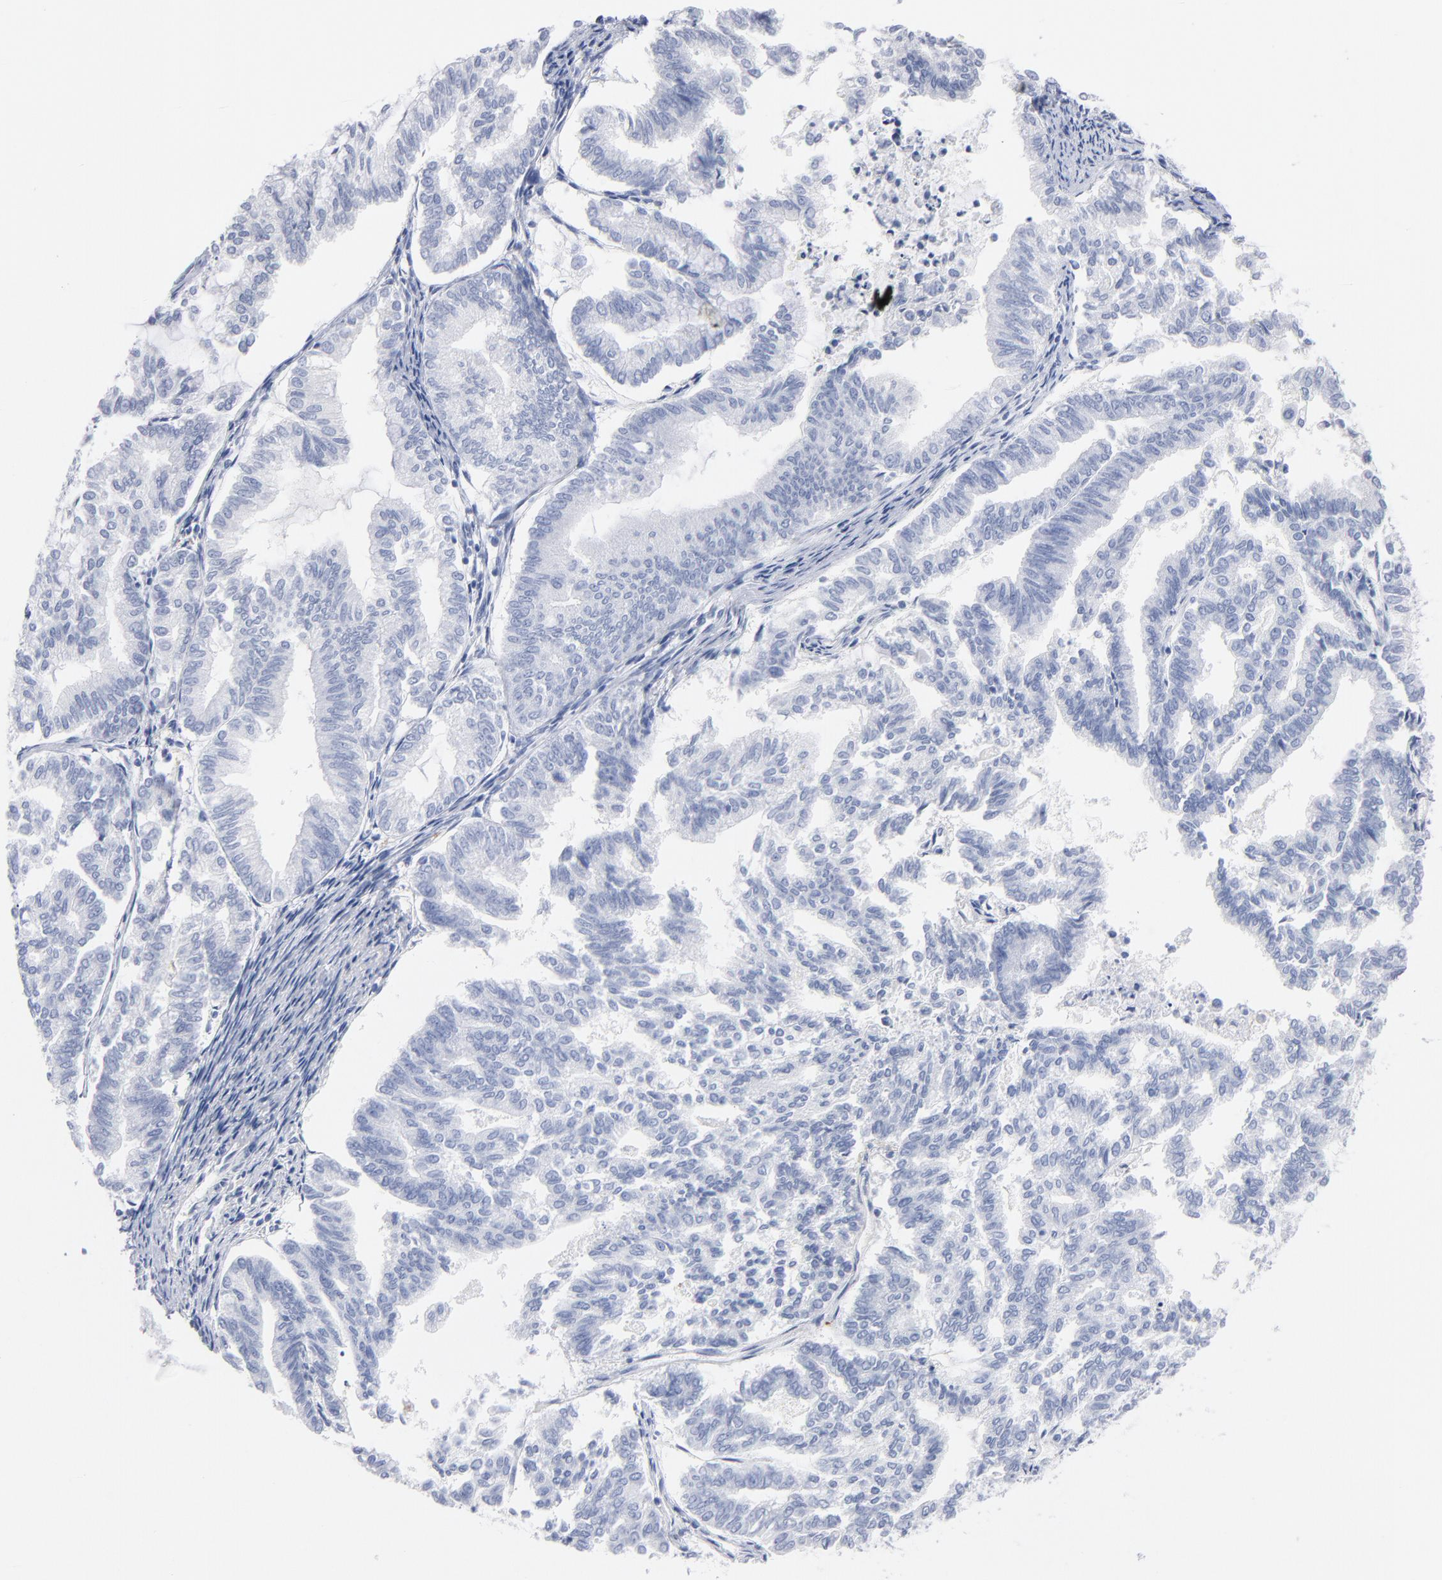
{"staining": {"intensity": "negative", "quantity": "none", "location": "none"}, "tissue": "endometrial cancer", "cell_type": "Tumor cells", "image_type": "cancer", "snomed": [{"axis": "morphology", "description": "Adenocarcinoma, NOS"}, {"axis": "topography", "description": "Endometrium"}], "caption": "High power microscopy histopathology image of an immunohistochemistry (IHC) micrograph of endometrial cancer, revealing no significant positivity in tumor cells.", "gene": "IFIT2", "patient": {"sex": "female", "age": 79}}